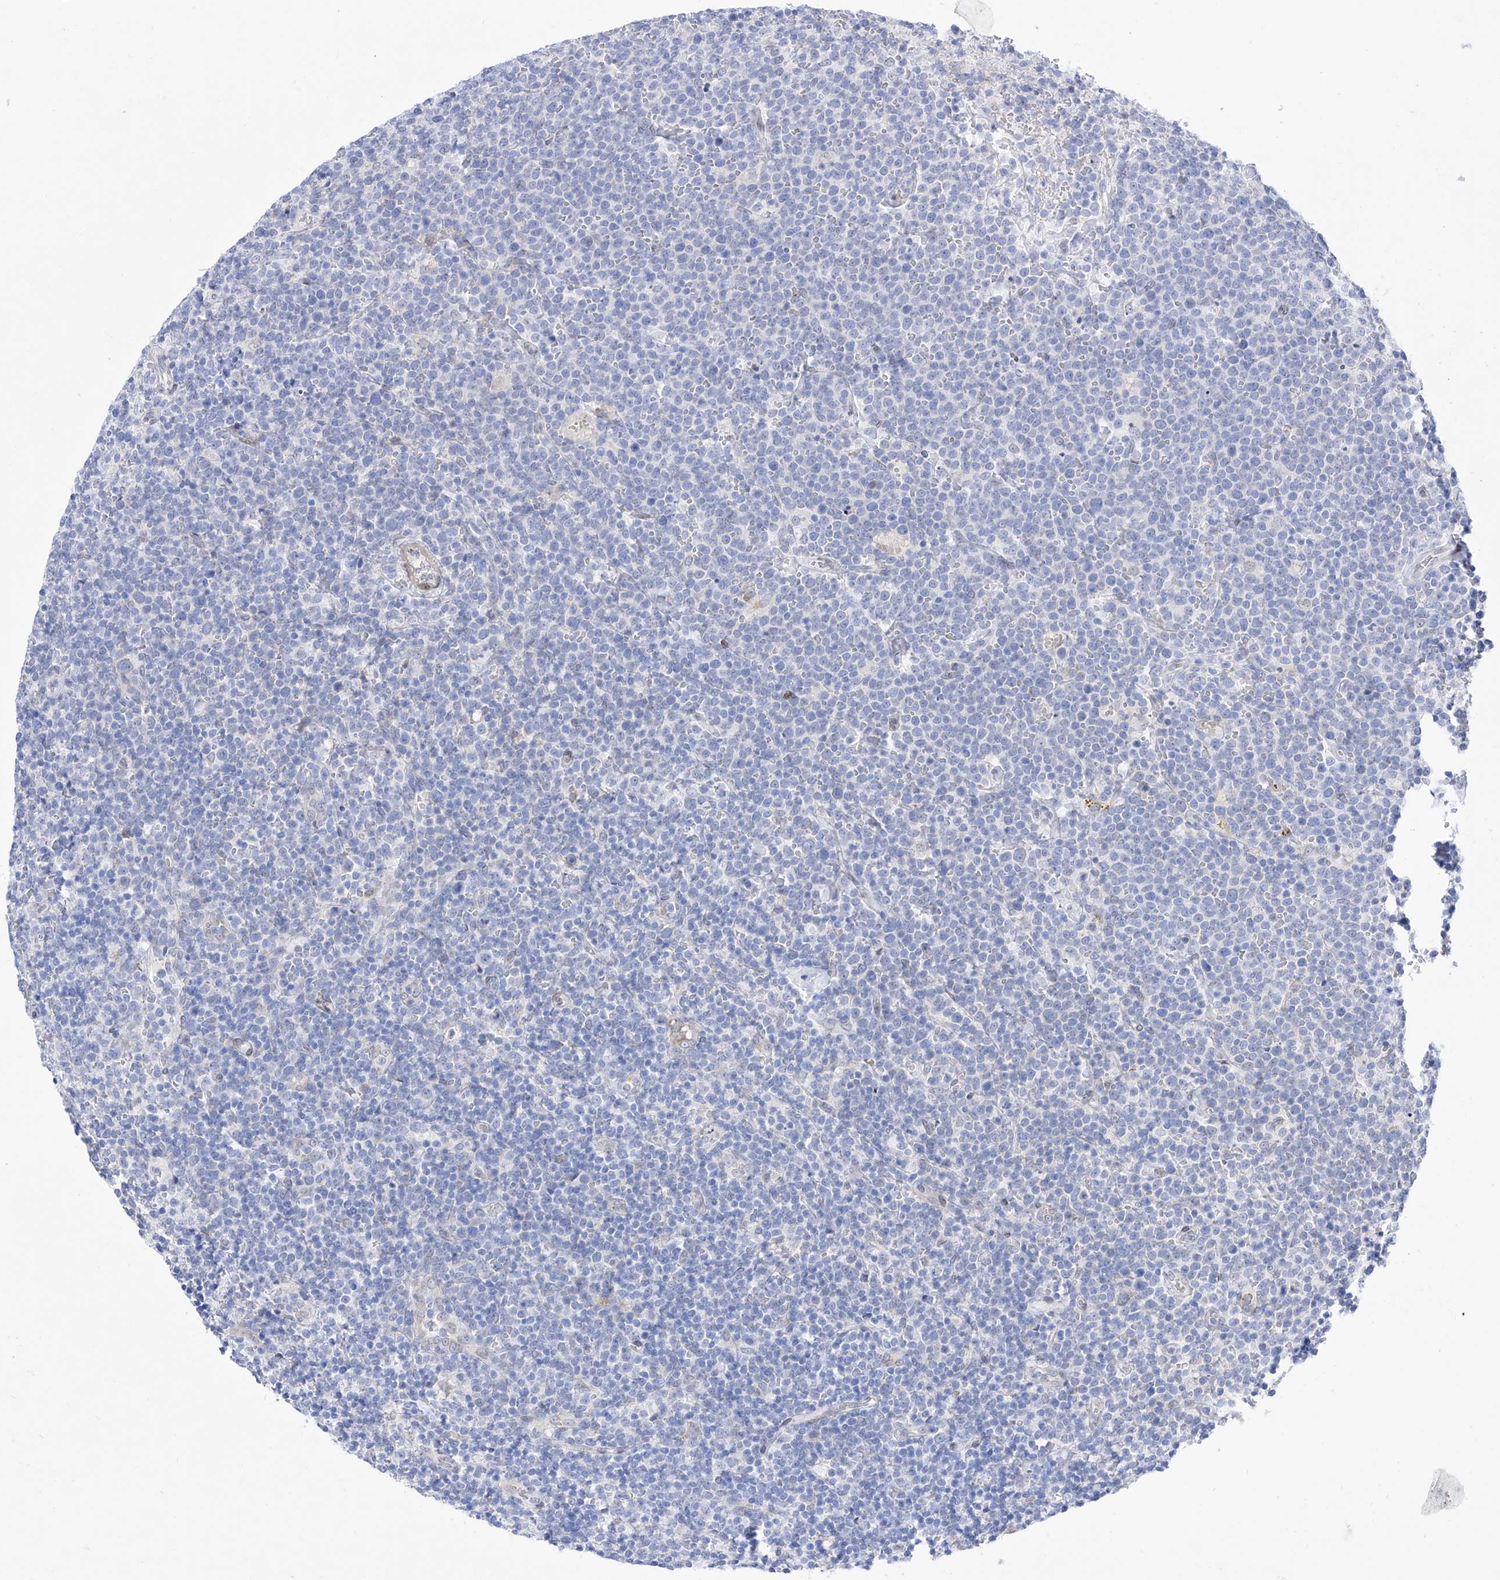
{"staining": {"intensity": "negative", "quantity": "none", "location": "none"}, "tissue": "lymphoma", "cell_type": "Tumor cells", "image_type": "cancer", "snomed": [{"axis": "morphology", "description": "Malignant lymphoma, non-Hodgkin's type, High grade"}, {"axis": "topography", "description": "Lymph node"}], "caption": "Immunohistochemical staining of lymphoma reveals no significant positivity in tumor cells. (Brightfield microscopy of DAB immunohistochemistry at high magnification).", "gene": "LCLAT1", "patient": {"sex": "male", "age": 61}}